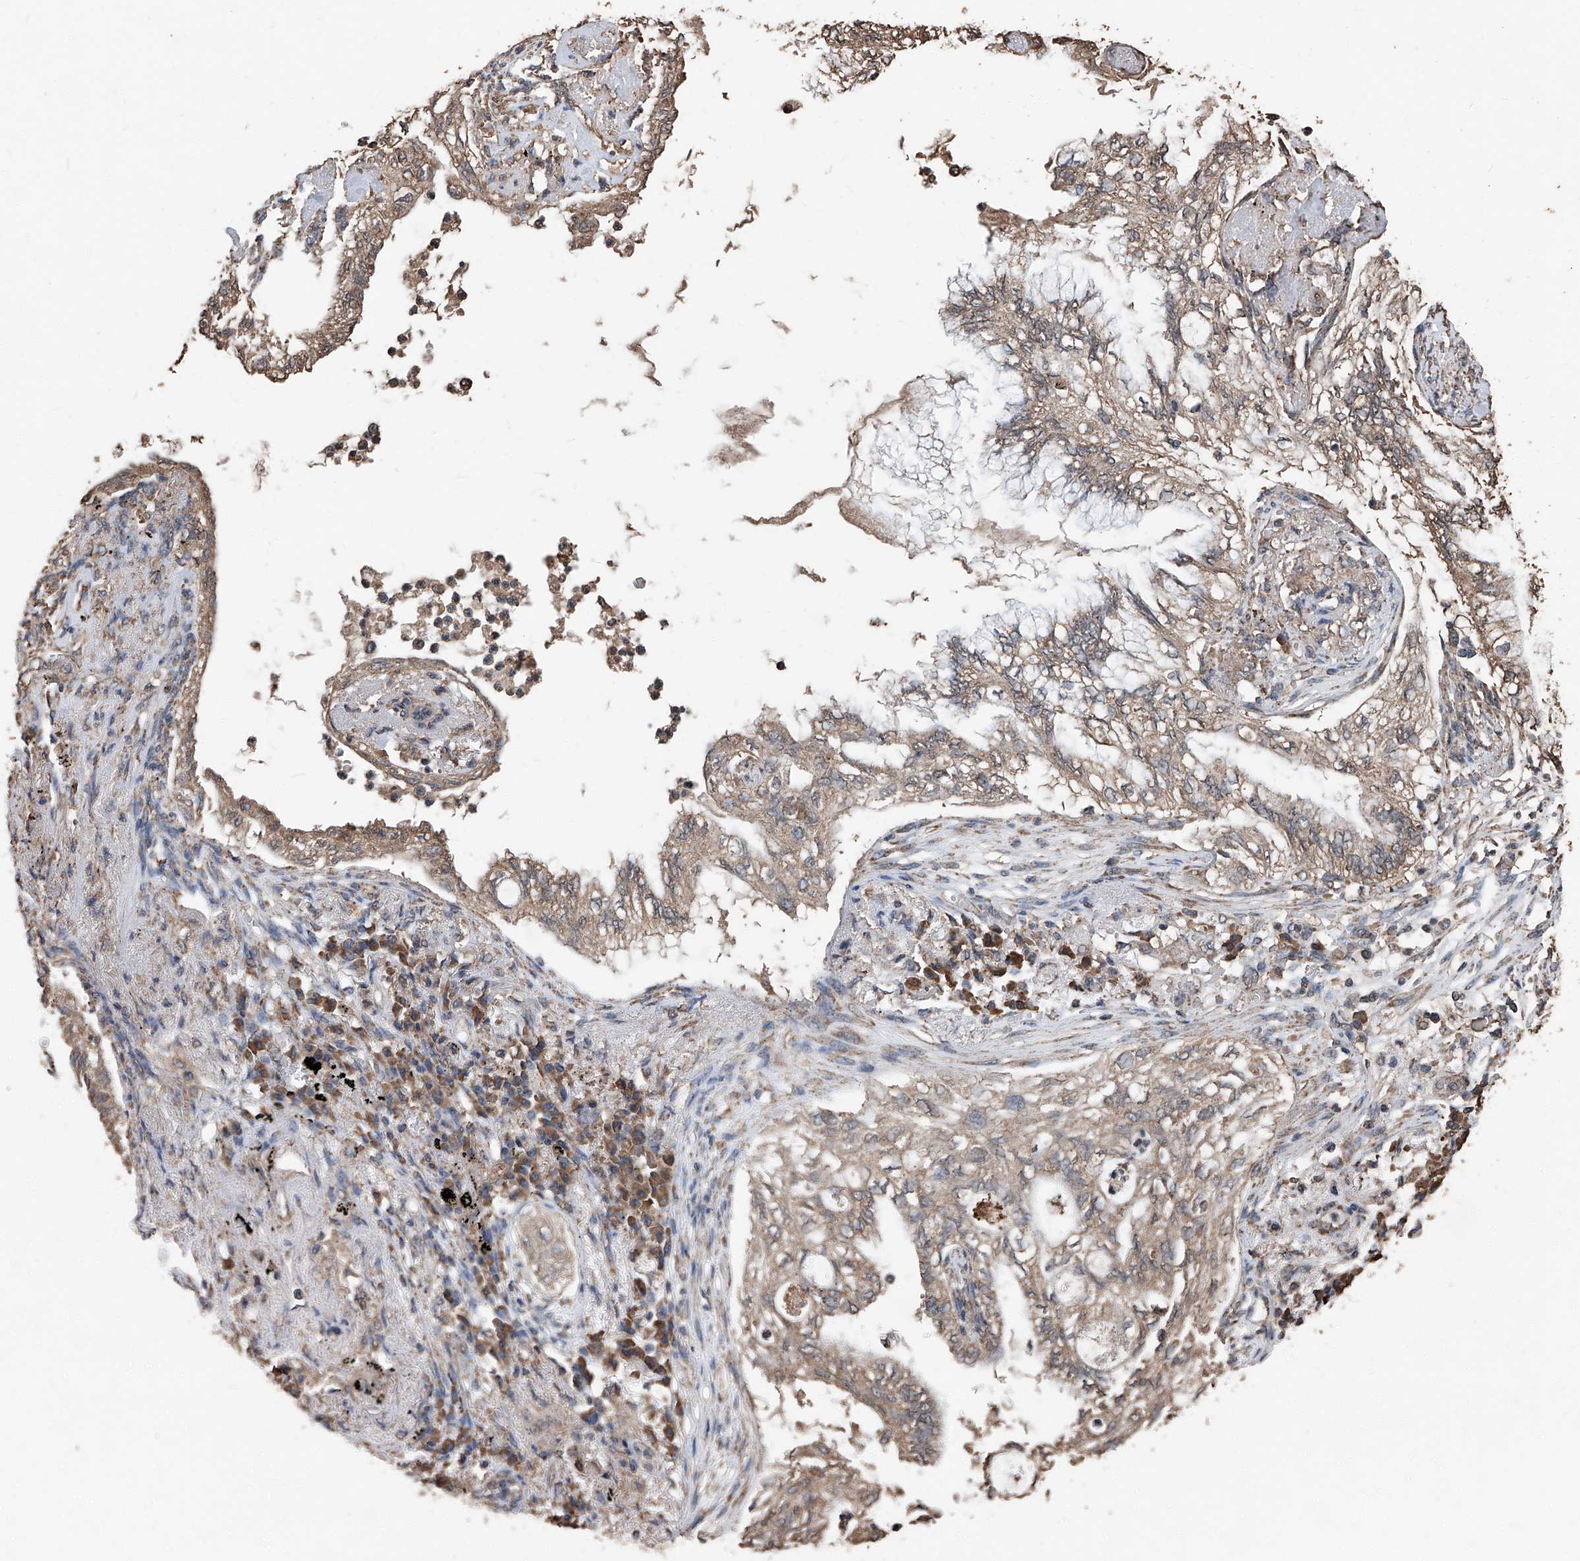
{"staining": {"intensity": "moderate", "quantity": ">75%", "location": "cytoplasmic/membranous"}, "tissue": "lung cancer", "cell_type": "Tumor cells", "image_type": "cancer", "snomed": [{"axis": "morphology", "description": "Normal tissue, NOS"}, {"axis": "morphology", "description": "Adenocarcinoma, NOS"}, {"axis": "topography", "description": "Bronchus"}, {"axis": "topography", "description": "Lung"}], "caption": "Immunohistochemical staining of lung cancer (adenocarcinoma) exhibits medium levels of moderate cytoplasmic/membranous protein staining in about >75% of tumor cells.", "gene": "STARD7", "patient": {"sex": "female", "age": 70}}